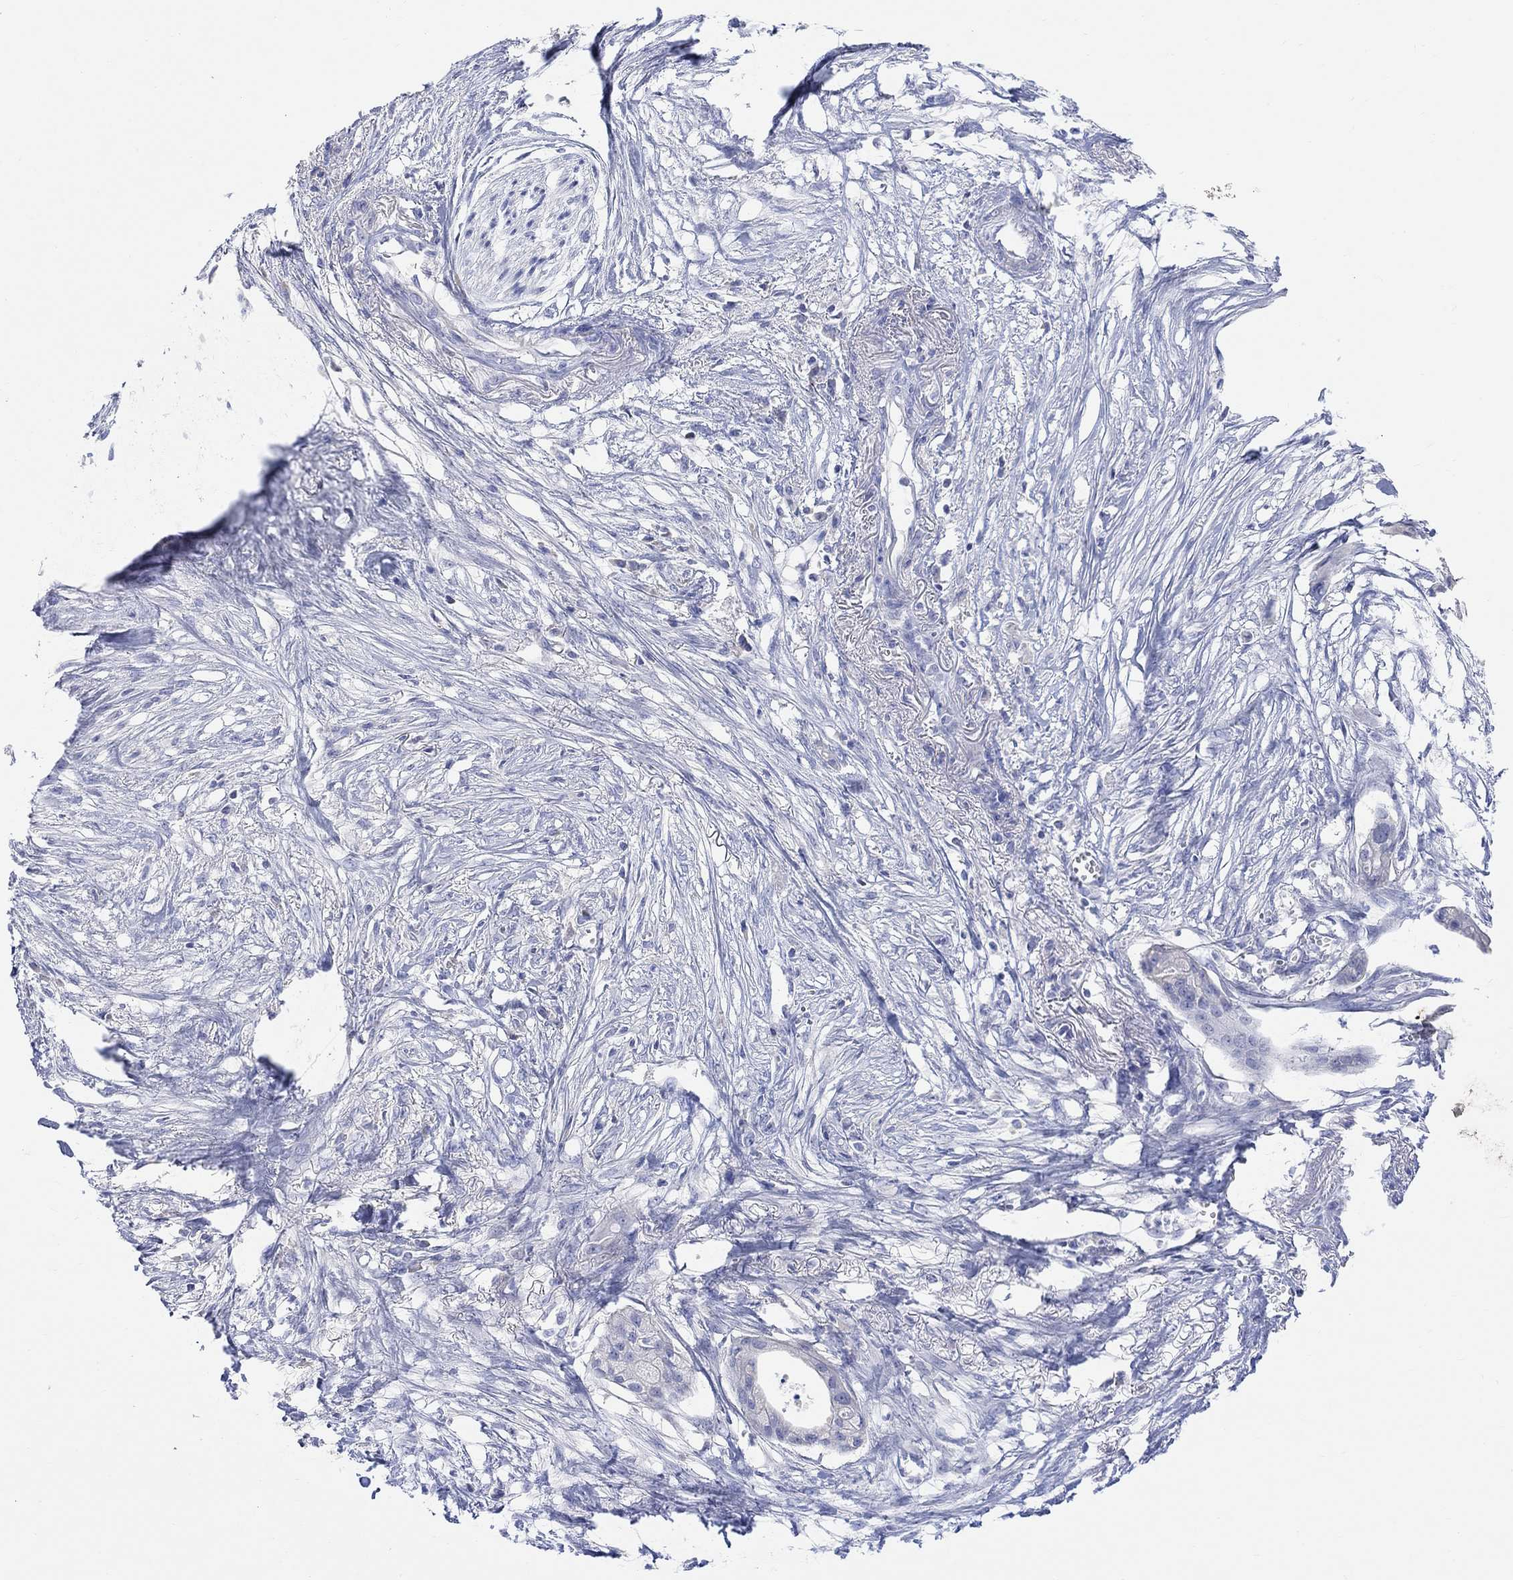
{"staining": {"intensity": "negative", "quantity": "none", "location": "none"}, "tissue": "pancreatic cancer", "cell_type": "Tumor cells", "image_type": "cancer", "snomed": [{"axis": "morphology", "description": "Normal tissue, NOS"}, {"axis": "morphology", "description": "Adenocarcinoma, NOS"}, {"axis": "topography", "description": "Pancreas"}], "caption": "Immunohistochemistry of pancreatic cancer (adenocarcinoma) displays no positivity in tumor cells.", "gene": "TYR", "patient": {"sex": "female", "age": 58}}